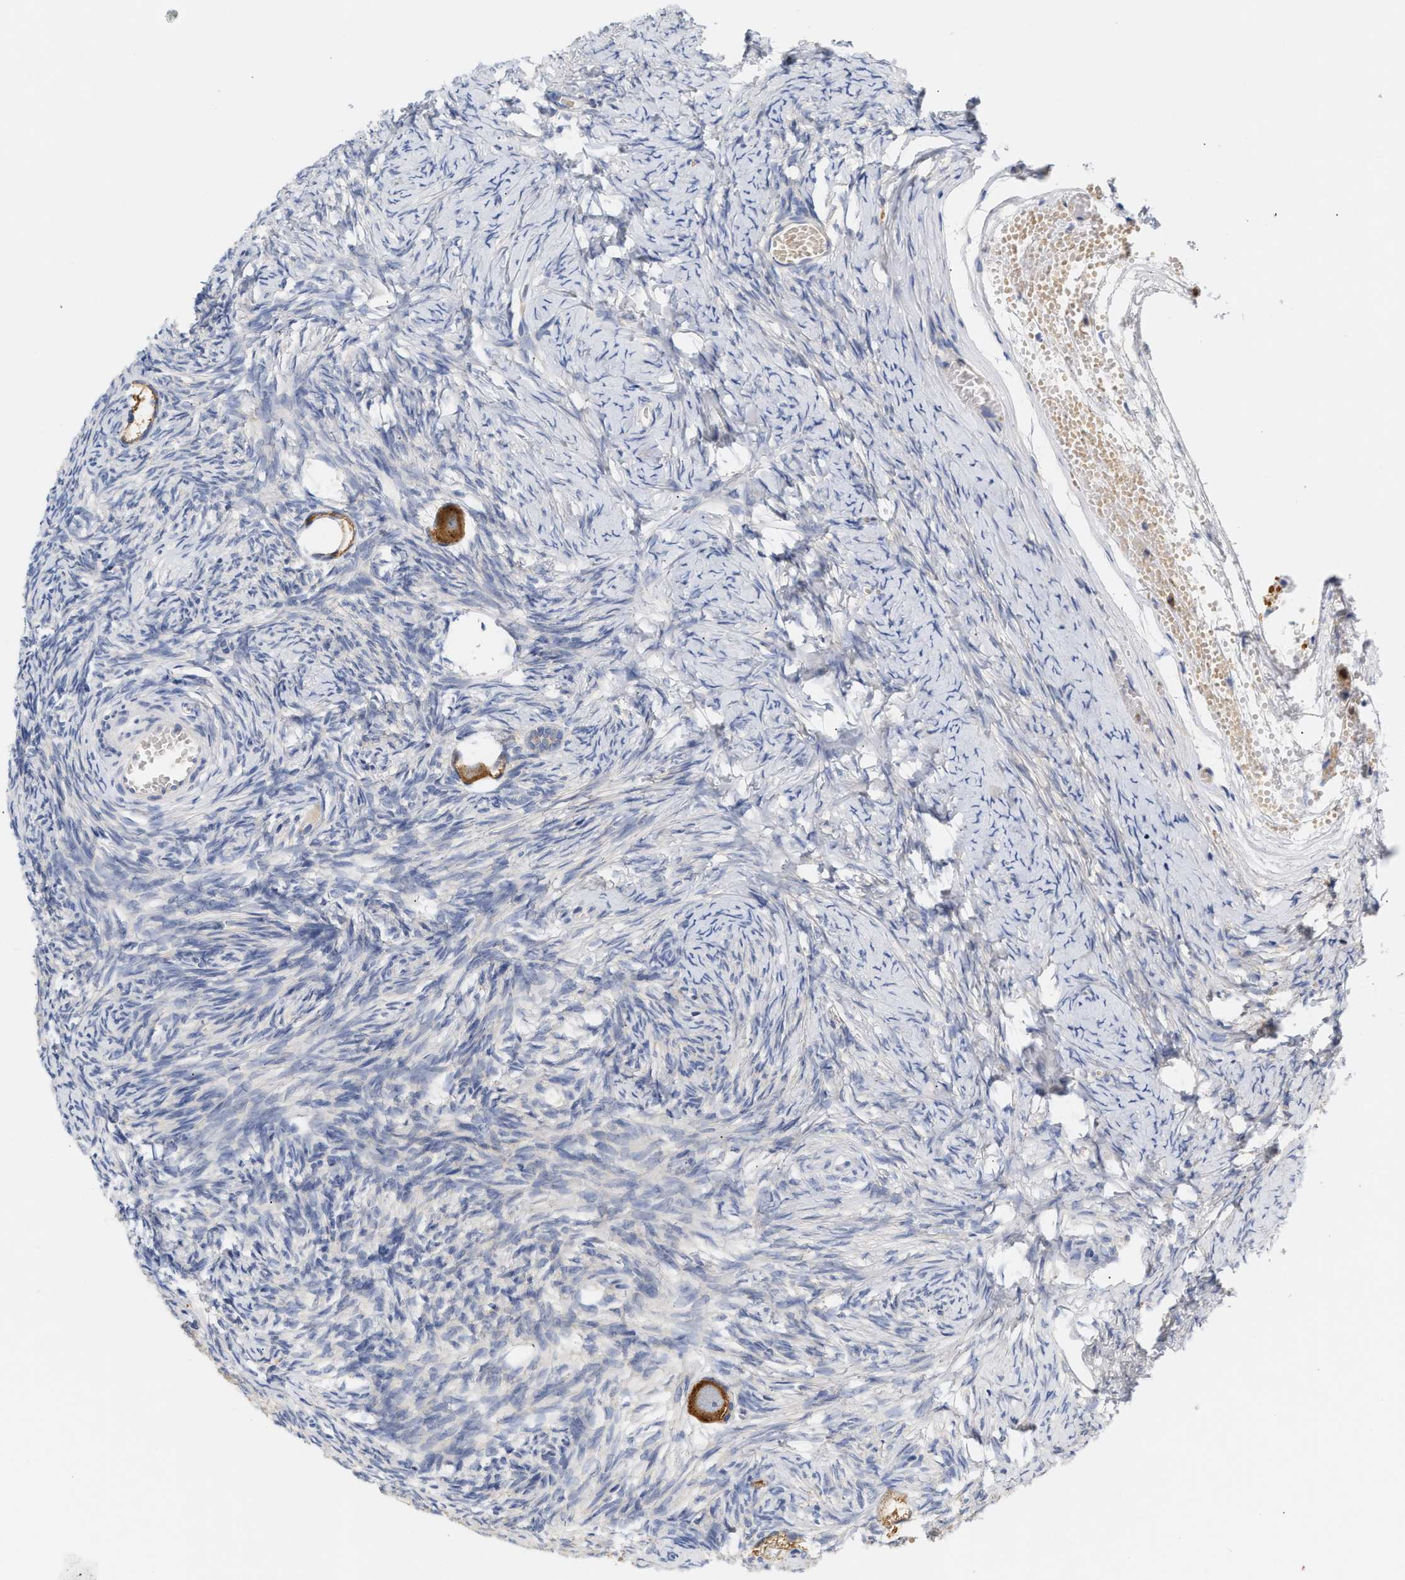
{"staining": {"intensity": "strong", "quantity": ">75%", "location": "cytoplasmic/membranous"}, "tissue": "ovary", "cell_type": "Follicle cells", "image_type": "normal", "snomed": [{"axis": "morphology", "description": "Normal tissue, NOS"}, {"axis": "topography", "description": "Ovary"}], "caption": "Protein expression analysis of normal ovary displays strong cytoplasmic/membranous positivity in approximately >75% of follicle cells. (brown staining indicates protein expression, while blue staining denotes nuclei).", "gene": "TRIM50", "patient": {"sex": "female", "age": 27}}